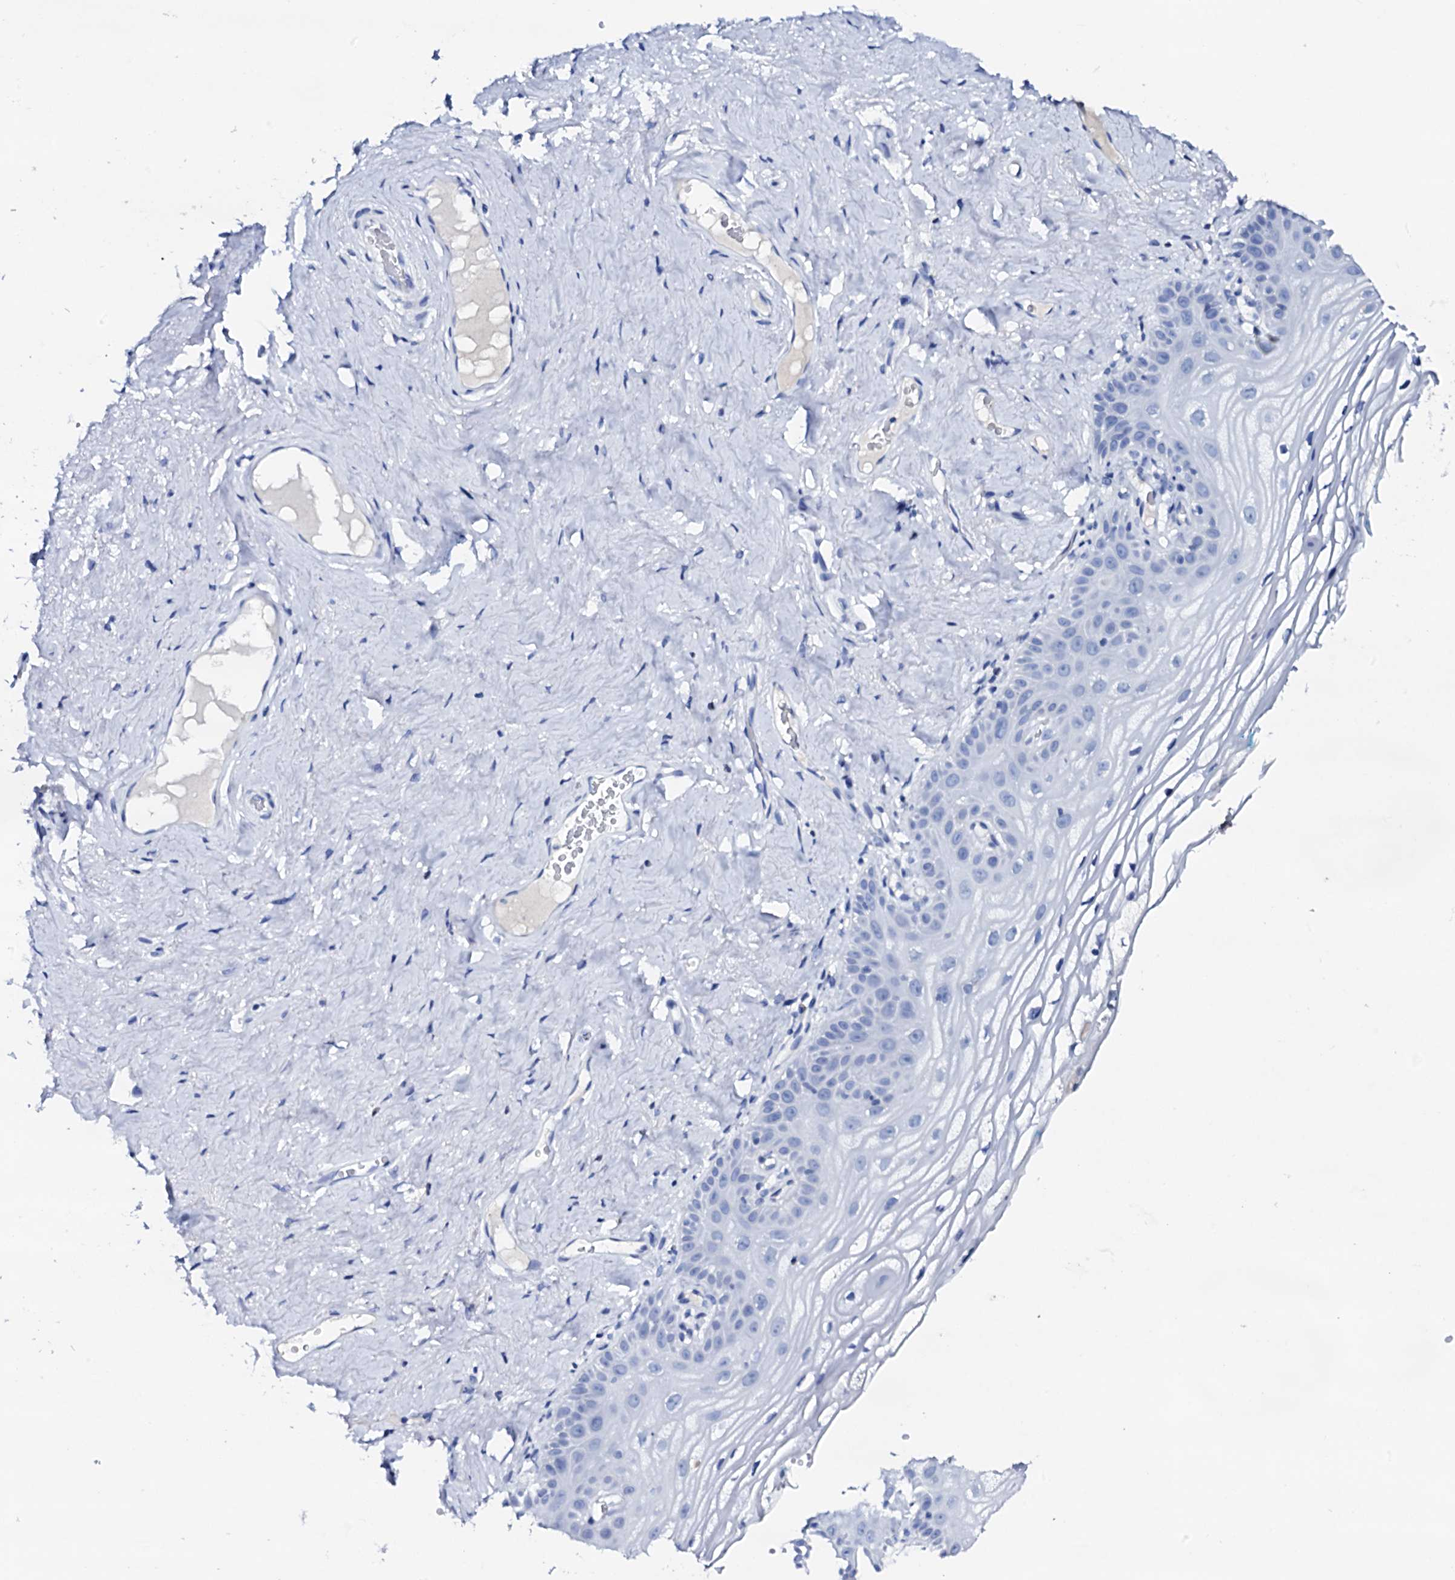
{"staining": {"intensity": "negative", "quantity": "none", "location": "none"}, "tissue": "vagina", "cell_type": "Squamous epithelial cells", "image_type": "normal", "snomed": [{"axis": "morphology", "description": "Normal tissue, NOS"}, {"axis": "topography", "description": "Vagina"}], "caption": "Image shows no protein staining in squamous epithelial cells of unremarkable vagina.", "gene": "FBXL16", "patient": {"sex": "female", "age": 68}}